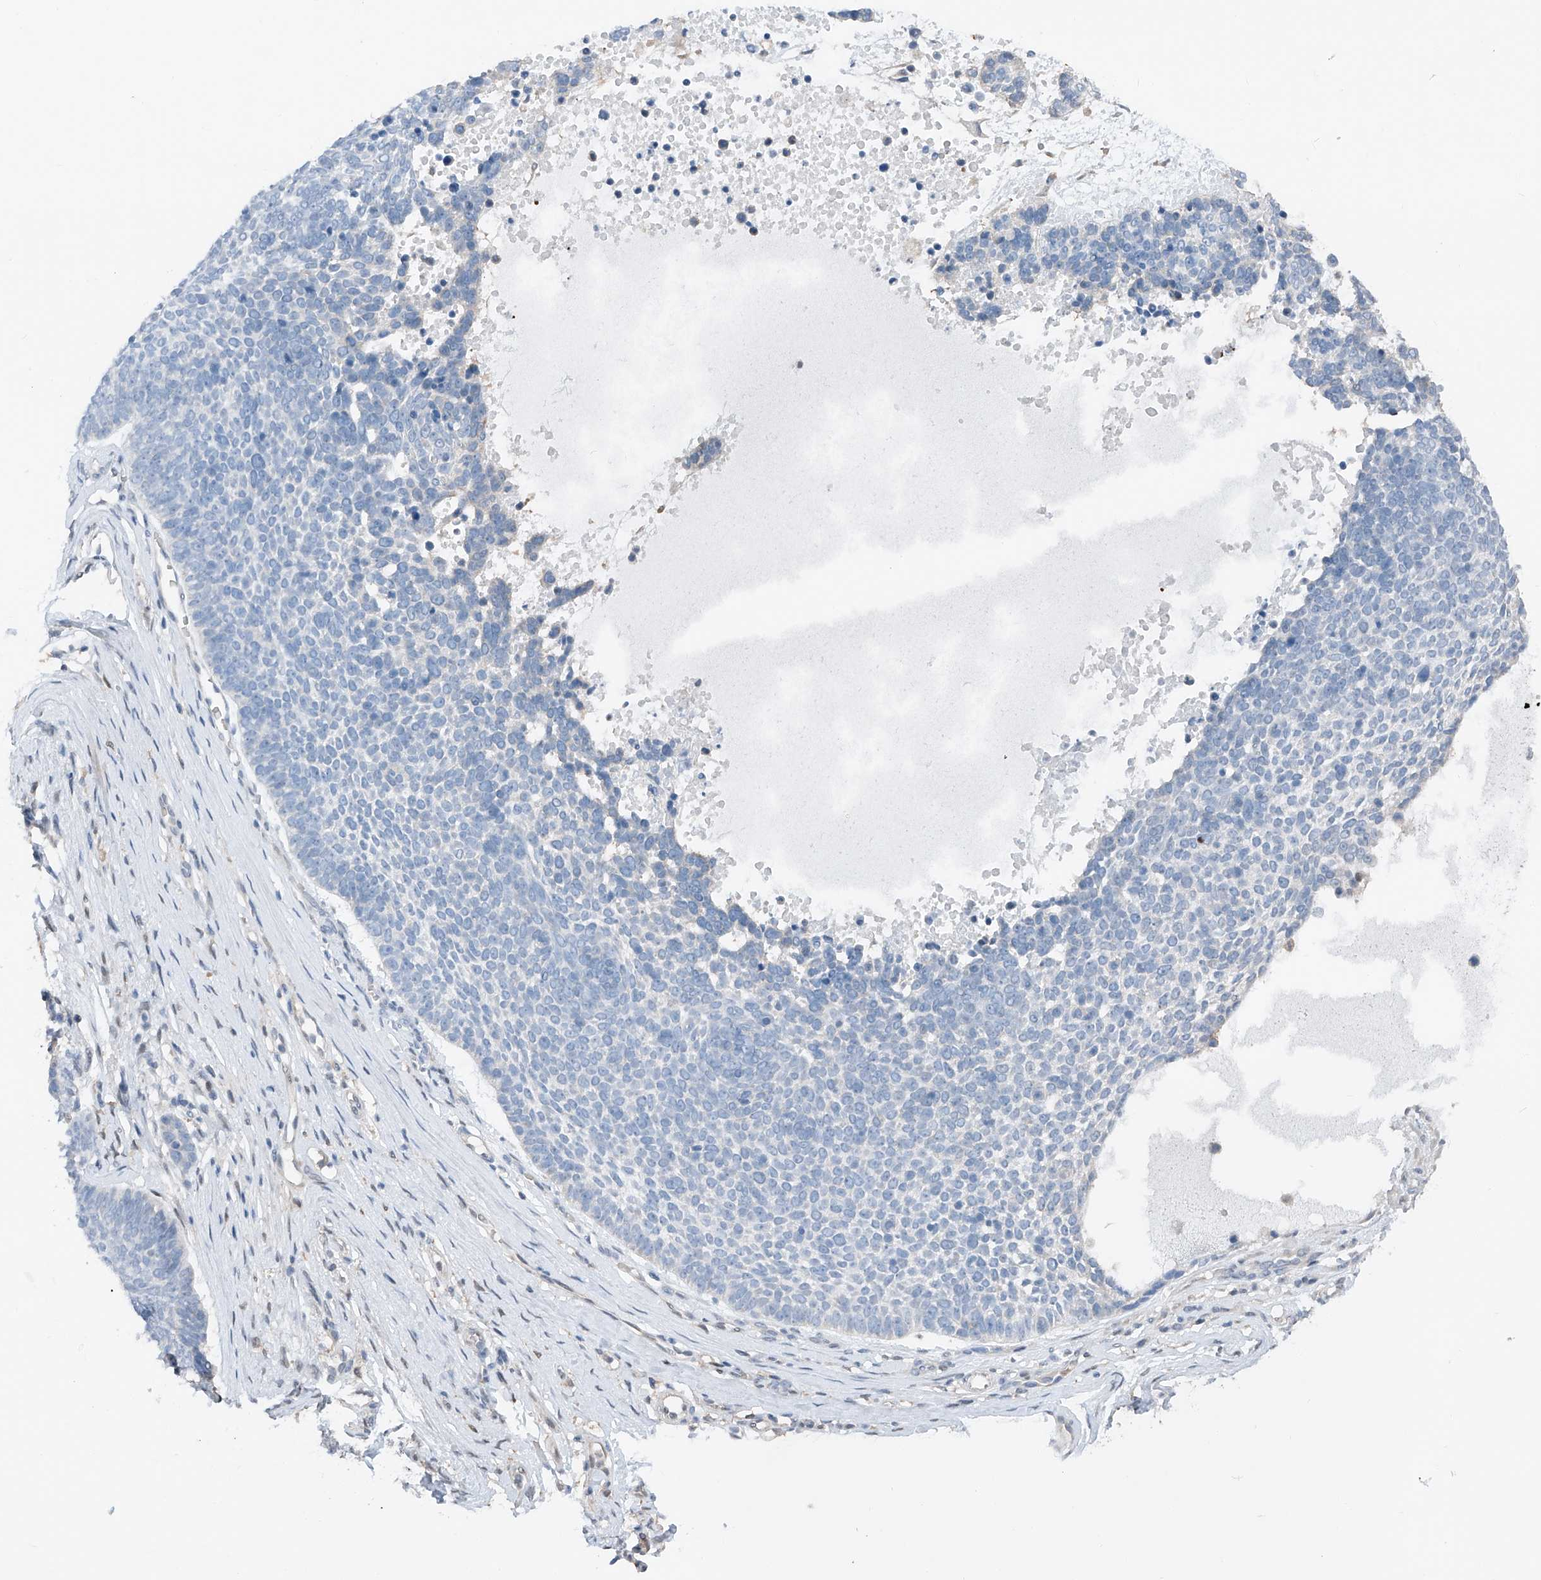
{"staining": {"intensity": "weak", "quantity": "25%-75%", "location": "cytoplasmic/membranous,nuclear"}, "tissue": "skin cancer", "cell_type": "Tumor cells", "image_type": "cancer", "snomed": [{"axis": "morphology", "description": "Basal cell carcinoma"}, {"axis": "topography", "description": "Skin"}], "caption": "Basal cell carcinoma (skin) was stained to show a protein in brown. There is low levels of weak cytoplasmic/membranous and nuclear positivity in about 25%-75% of tumor cells. (DAB (3,3'-diaminobenzidine) = brown stain, brightfield microscopy at high magnification).", "gene": "RMND1", "patient": {"sex": "female", "age": 81}}